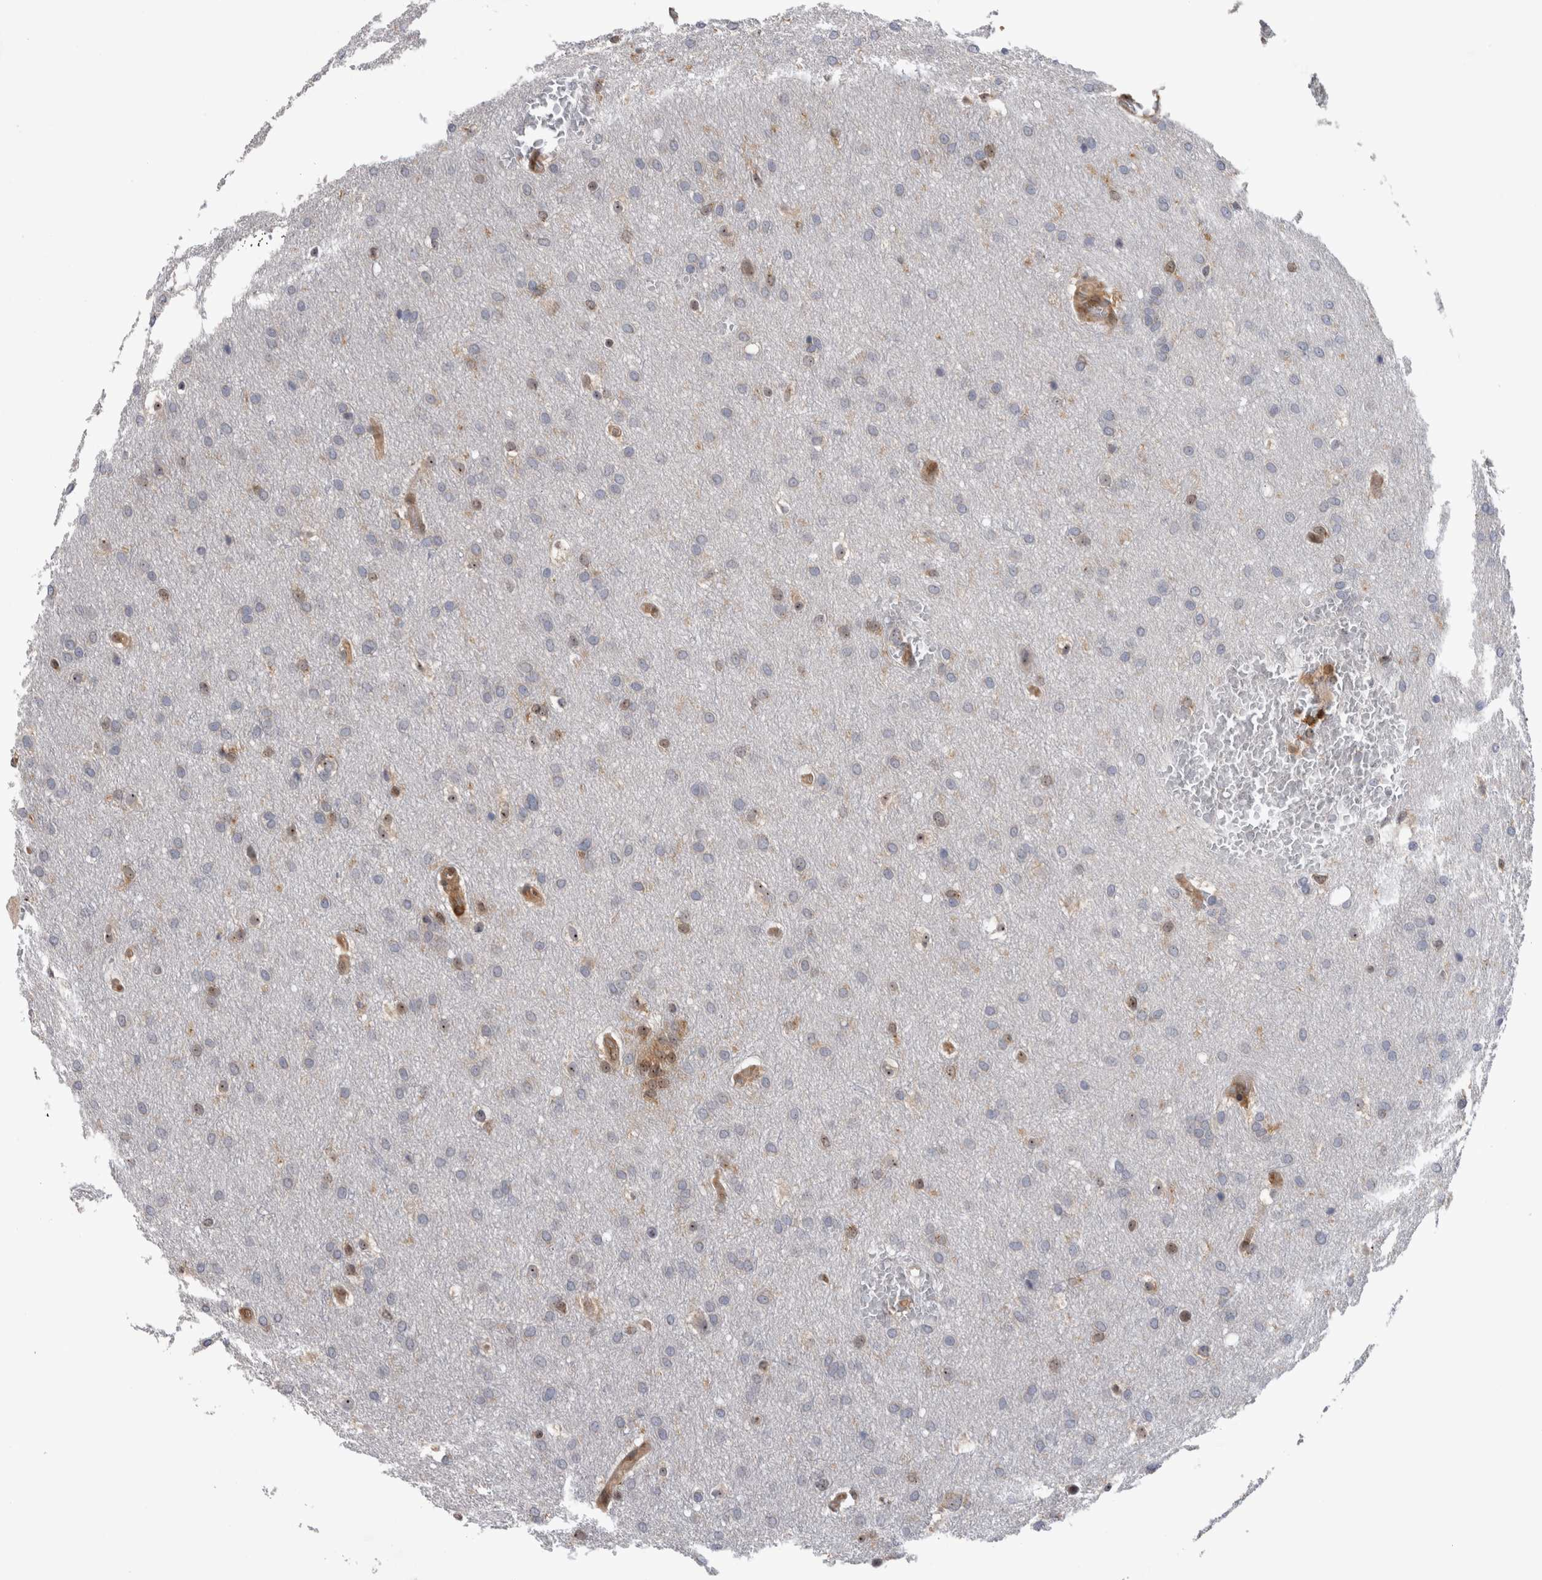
{"staining": {"intensity": "weak", "quantity": "<25%", "location": "nuclear"}, "tissue": "glioma", "cell_type": "Tumor cells", "image_type": "cancer", "snomed": [{"axis": "morphology", "description": "Glioma, malignant, Low grade"}, {"axis": "topography", "description": "Brain"}], "caption": "A histopathology image of glioma stained for a protein shows no brown staining in tumor cells. (Brightfield microscopy of DAB immunohistochemistry at high magnification).", "gene": "TDRD7", "patient": {"sex": "female", "age": 37}}